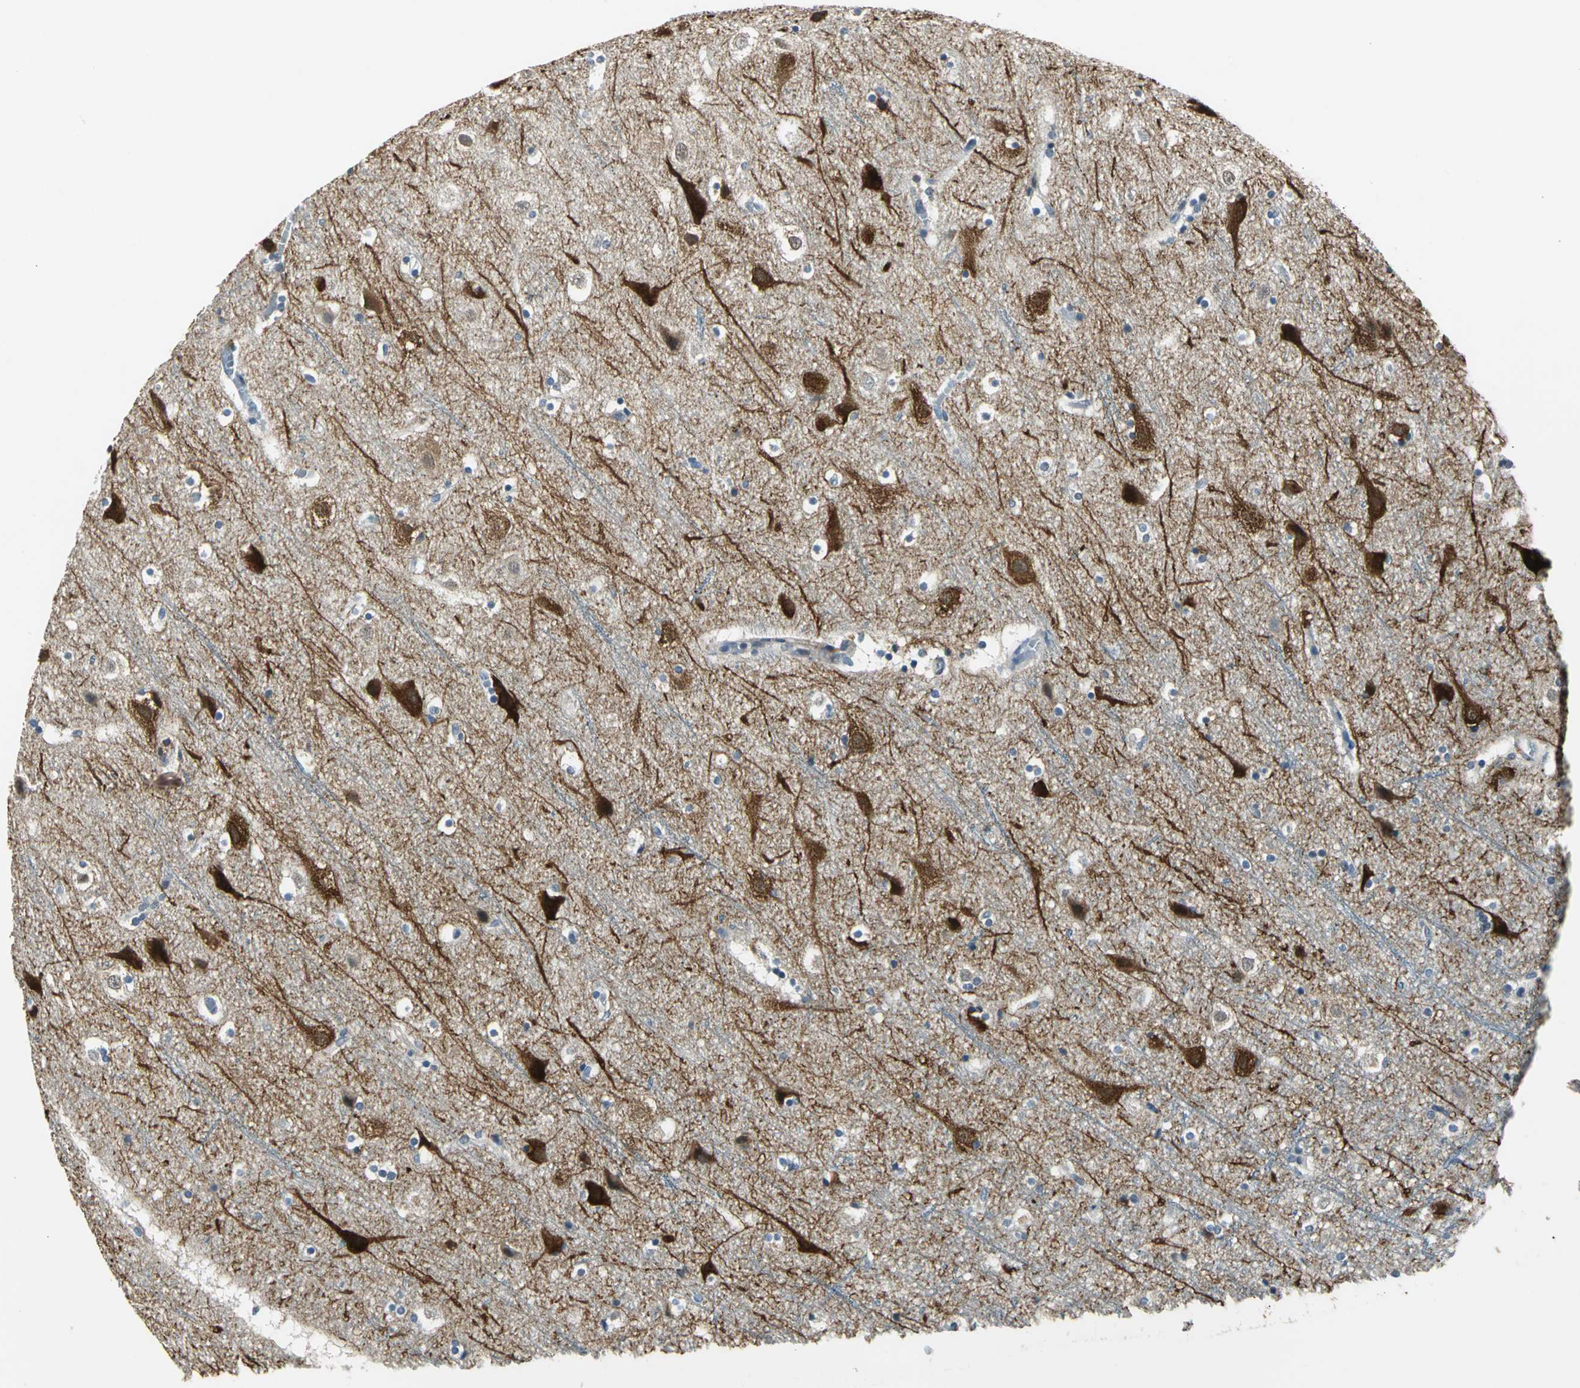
{"staining": {"intensity": "negative", "quantity": "none", "location": "none"}, "tissue": "cerebral cortex", "cell_type": "Endothelial cells", "image_type": "normal", "snomed": [{"axis": "morphology", "description": "Normal tissue, NOS"}, {"axis": "topography", "description": "Cerebral cortex"}], "caption": "A high-resolution histopathology image shows IHC staining of normal cerebral cortex, which displays no significant staining in endothelial cells. (IHC, brightfield microscopy, high magnification).", "gene": "JADE3", "patient": {"sex": "male", "age": 45}}